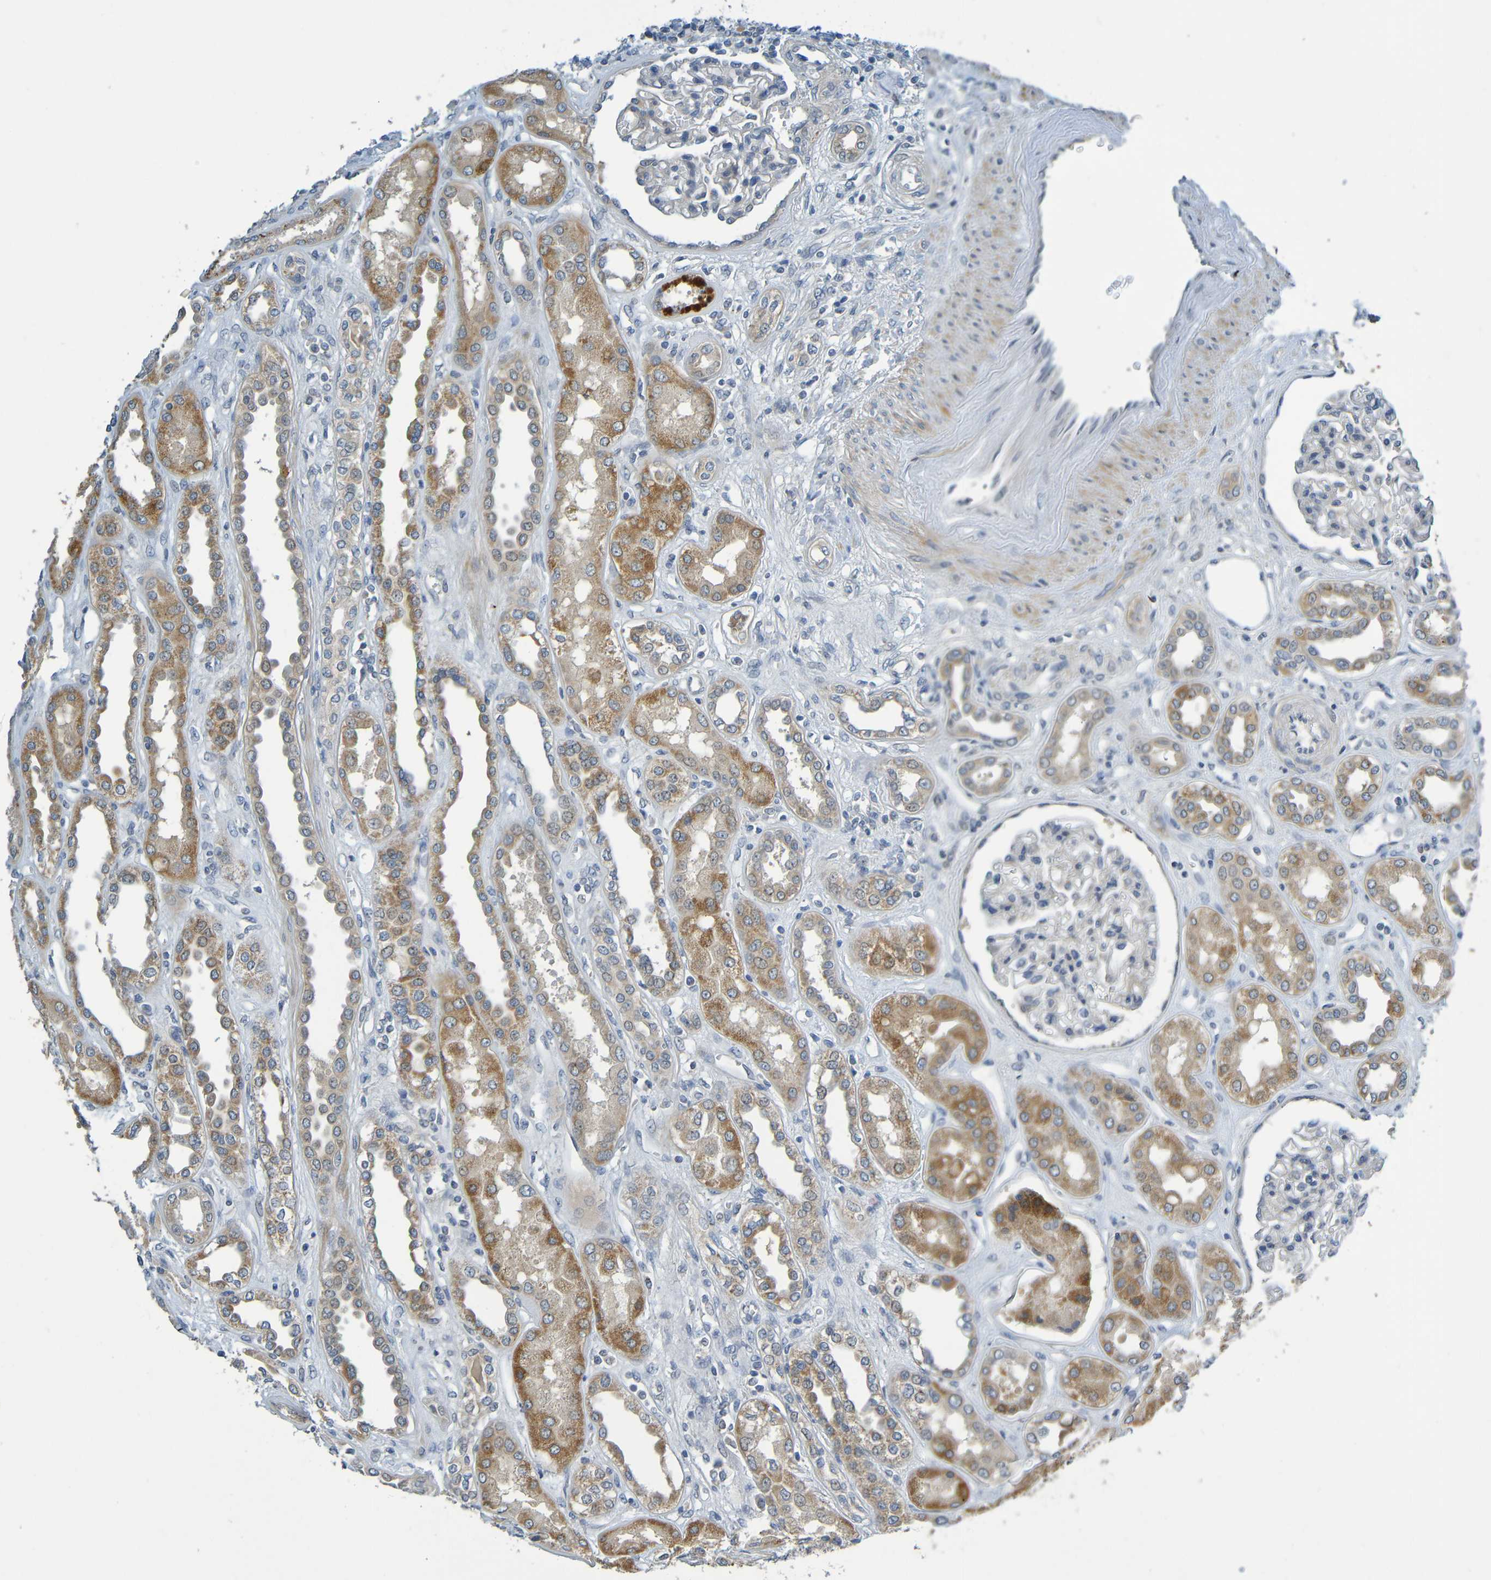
{"staining": {"intensity": "weak", "quantity": "<25%", "location": "cytoplasmic/membranous"}, "tissue": "kidney", "cell_type": "Cells in glomeruli", "image_type": "normal", "snomed": [{"axis": "morphology", "description": "Normal tissue, NOS"}, {"axis": "topography", "description": "Kidney"}], "caption": "This is an IHC histopathology image of benign human kidney. There is no expression in cells in glomeruli.", "gene": "CYP4F2", "patient": {"sex": "male", "age": 59}}